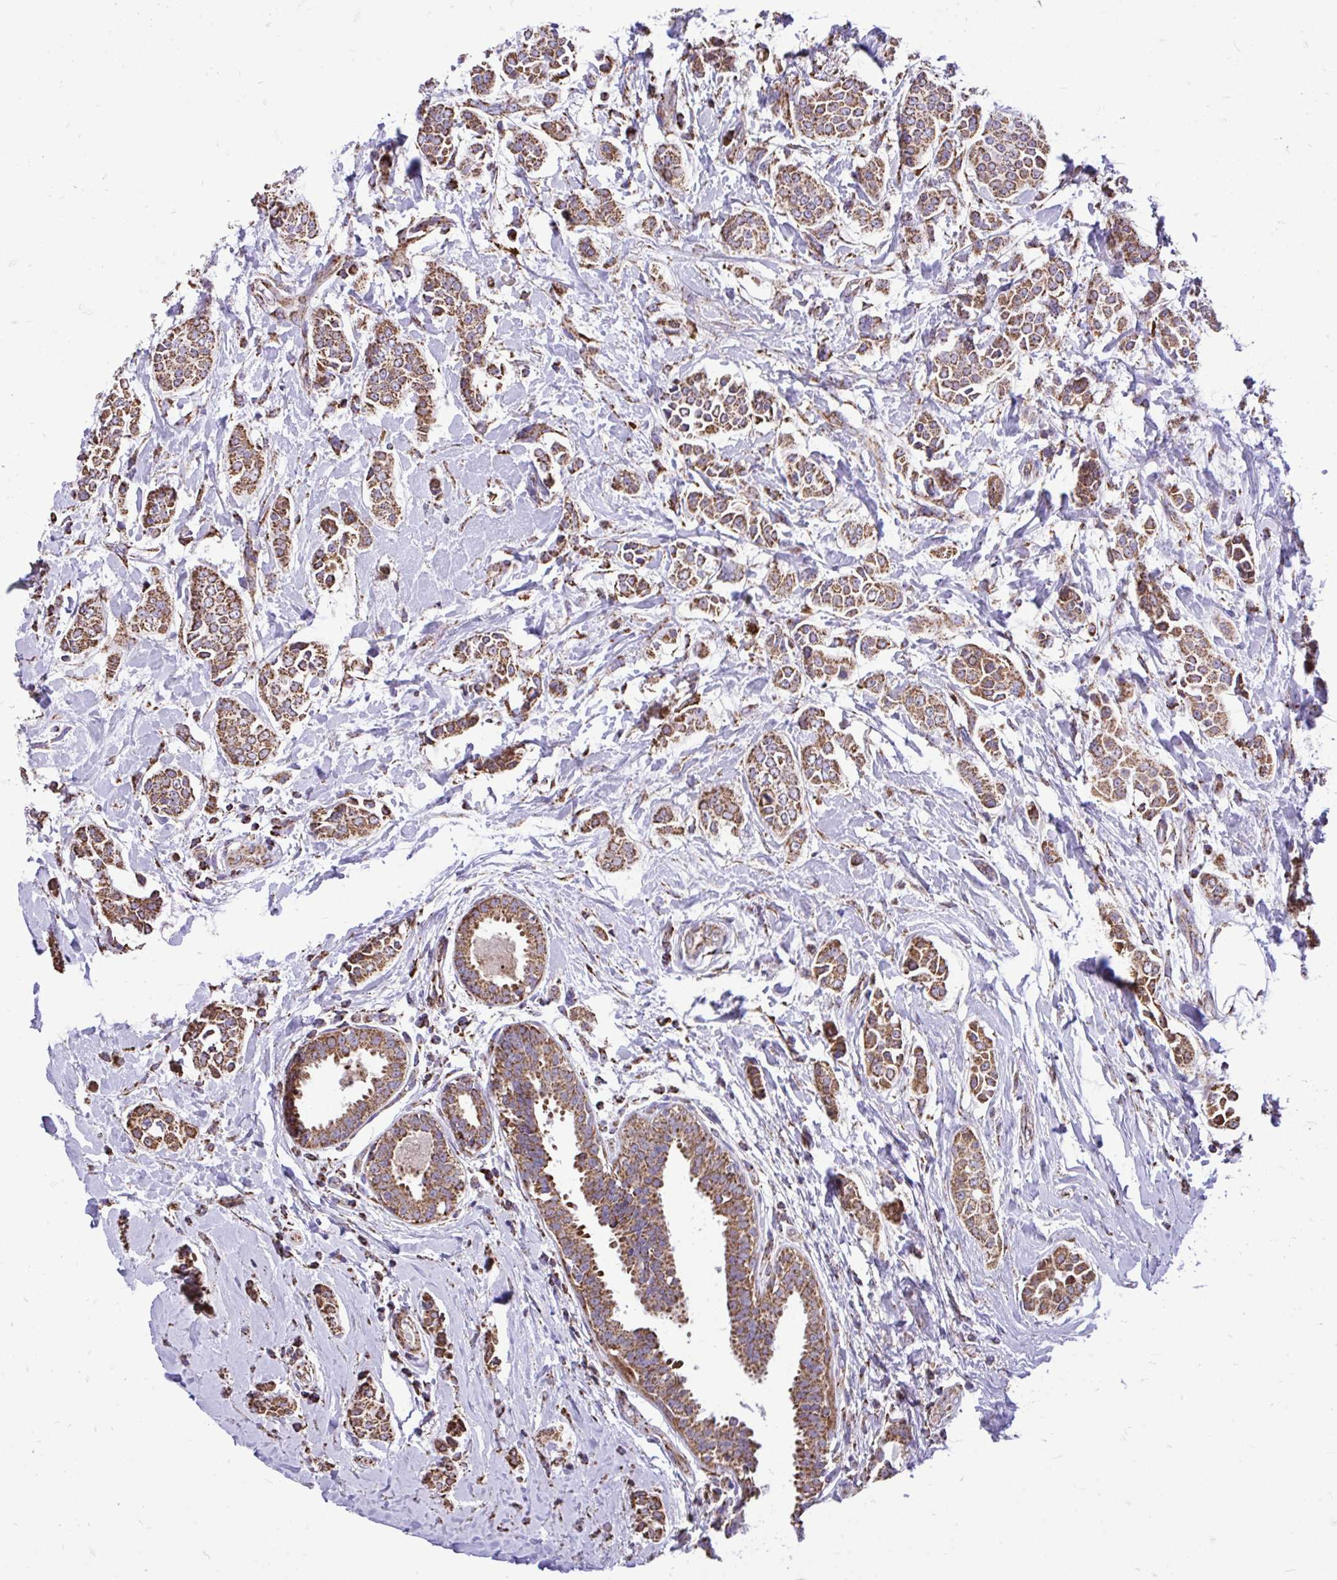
{"staining": {"intensity": "moderate", "quantity": ">75%", "location": "cytoplasmic/membranous"}, "tissue": "breast cancer", "cell_type": "Tumor cells", "image_type": "cancer", "snomed": [{"axis": "morphology", "description": "Duct carcinoma"}, {"axis": "topography", "description": "Breast"}], "caption": "Intraductal carcinoma (breast) tissue exhibits moderate cytoplasmic/membranous expression in approximately >75% of tumor cells, visualized by immunohistochemistry. The staining is performed using DAB brown chromogen to label protein expression. The nuclei are counter-stained blue using hematoxylin.", "gene": "UBE2C", "patient": {"sex": "female", "age": 64}}